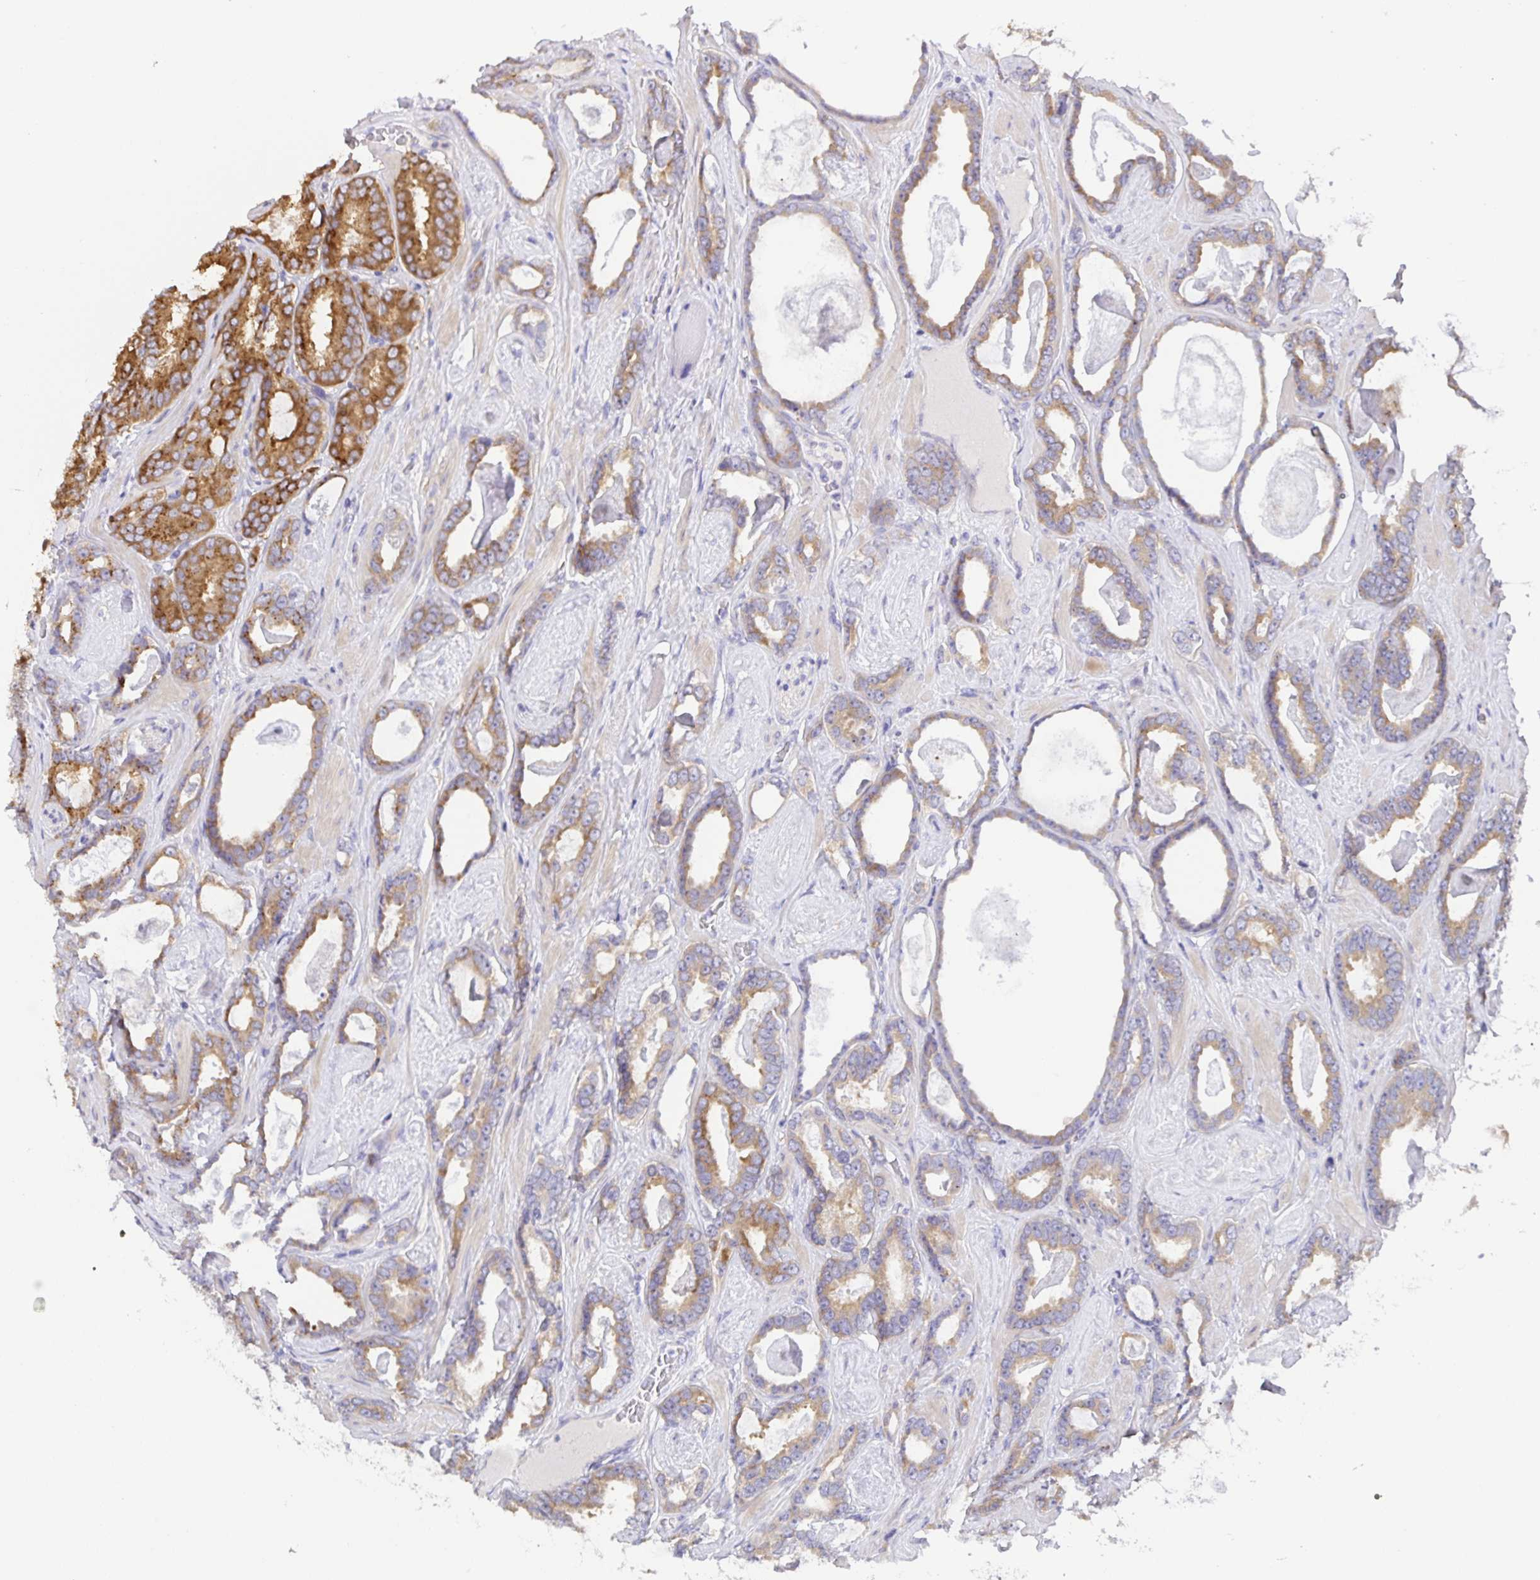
{"staining": {"intensity": "moderate", "quantity": "25%-75%", "location": "cytoplasmic/membranous"}, "tissue": "prostate cancer", "cell_type": "Tumor cells", "image_type": "cancer", "snomed": [{"axis": "morphology", "description": "Adenocarcinoma, High grade"}, {"axis": "topography", "description": "Prostate"}], "caption": "Human high-grade adenocarcinoma (prostate) stained with a brown dye reveals moderate cytoplasmic/membranous positive expression in about 25%-75% of tumor cells.", "gene": "PRR36", "patient": {"sex": "male", "age": 63}}